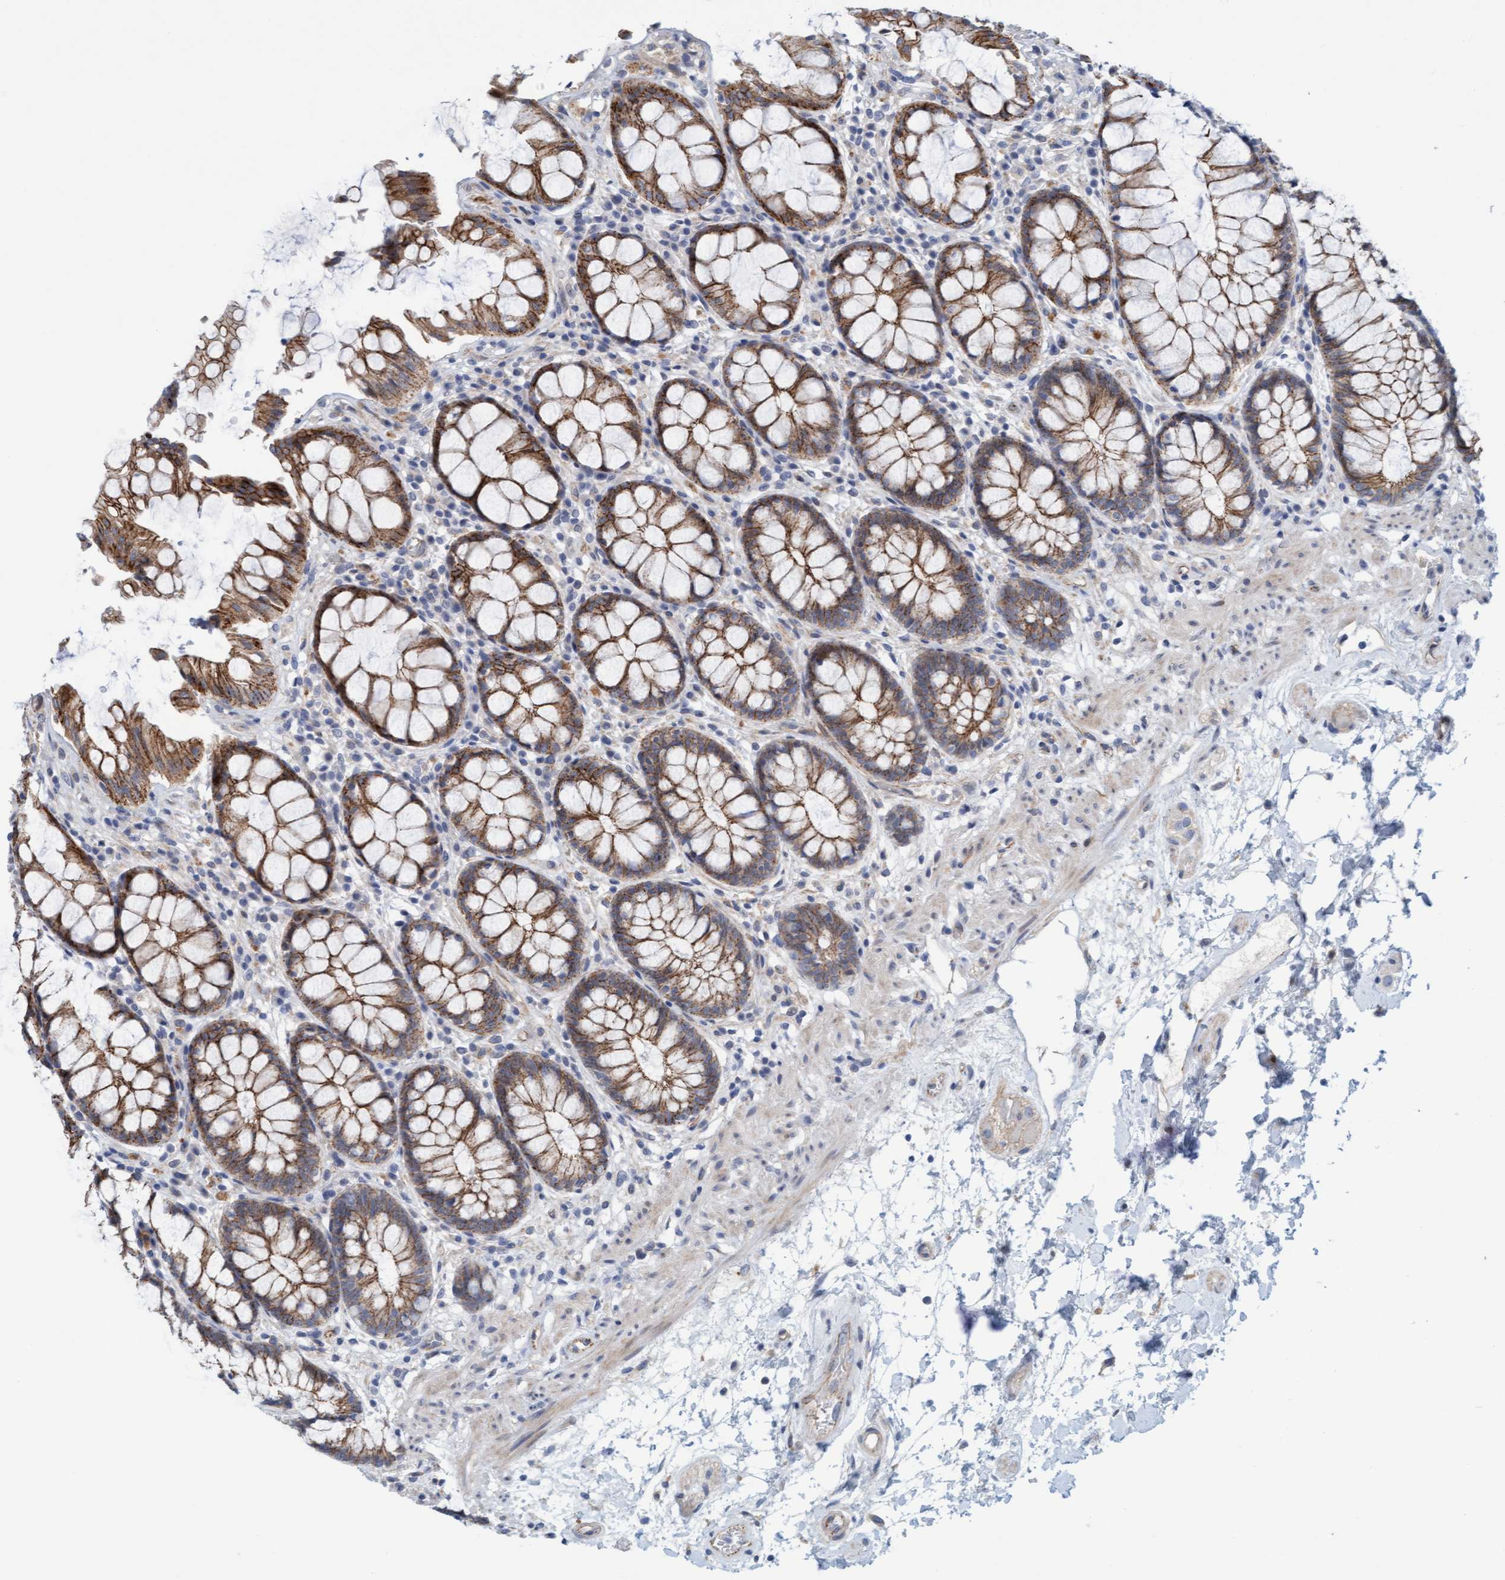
{"staining": {"intensity": "moderate", "quantity": ">75%", "location": "cytoplasmic/membranous"}, "tissue": "rectum", "cell_type": "Glandular cells", "image_type": "normal", "snomed": [{"axis": "morphology", "description": "Normal tissue, NOS"}, {"axis": "topography", "description": "Rectum"}], "caption": "Brown immunohistochemical staining in normal human rectum demonstrates moderate cytoplasmic/membranous staining in approximately >75% of glandular cells.", "gene": "KRBA2", "patient": {"sex": "male", "age": 64}}